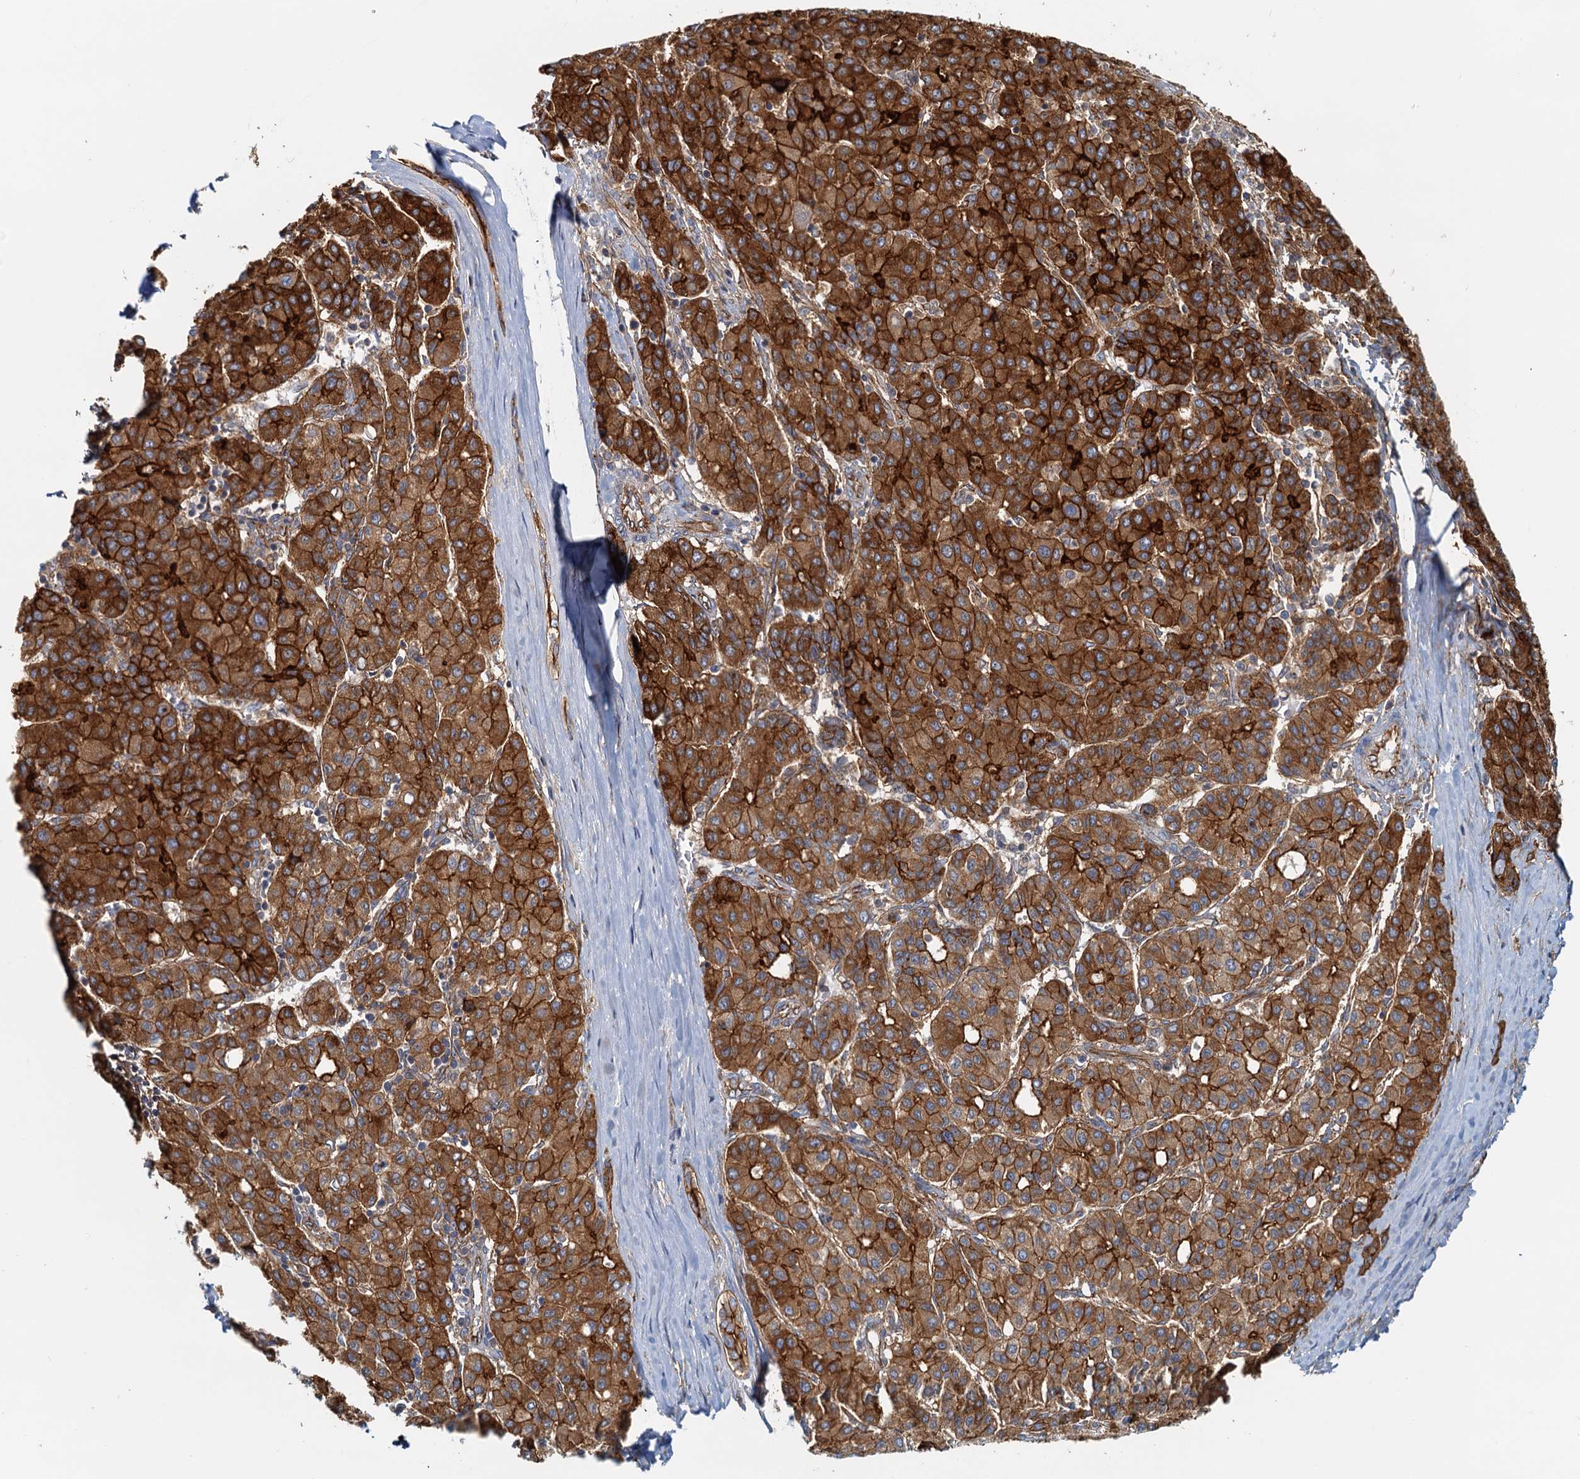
{"staining": {"intensity": "strong", "quantity": ">75%", "location": "cytoplasmic/membranous"}, "tissue": "liver cancer", "cell_type": "Tumor cells", "image_type": "cancer", "snomed": [{"axis": "morphology", "description": "Carcinoma, Hepatocellular, NOS"}, {"axis": "topography", "description": "Liver"}], "caption": "This image shows immunohistochemistry (IHC) staining of liver hepatocellular carcinoma, with high strong cytoplasmic/membranous expression in approximately >75% of tumor cells.", "gene": "NIPAL3", "patient": {"sex": "male", "age": 65}}